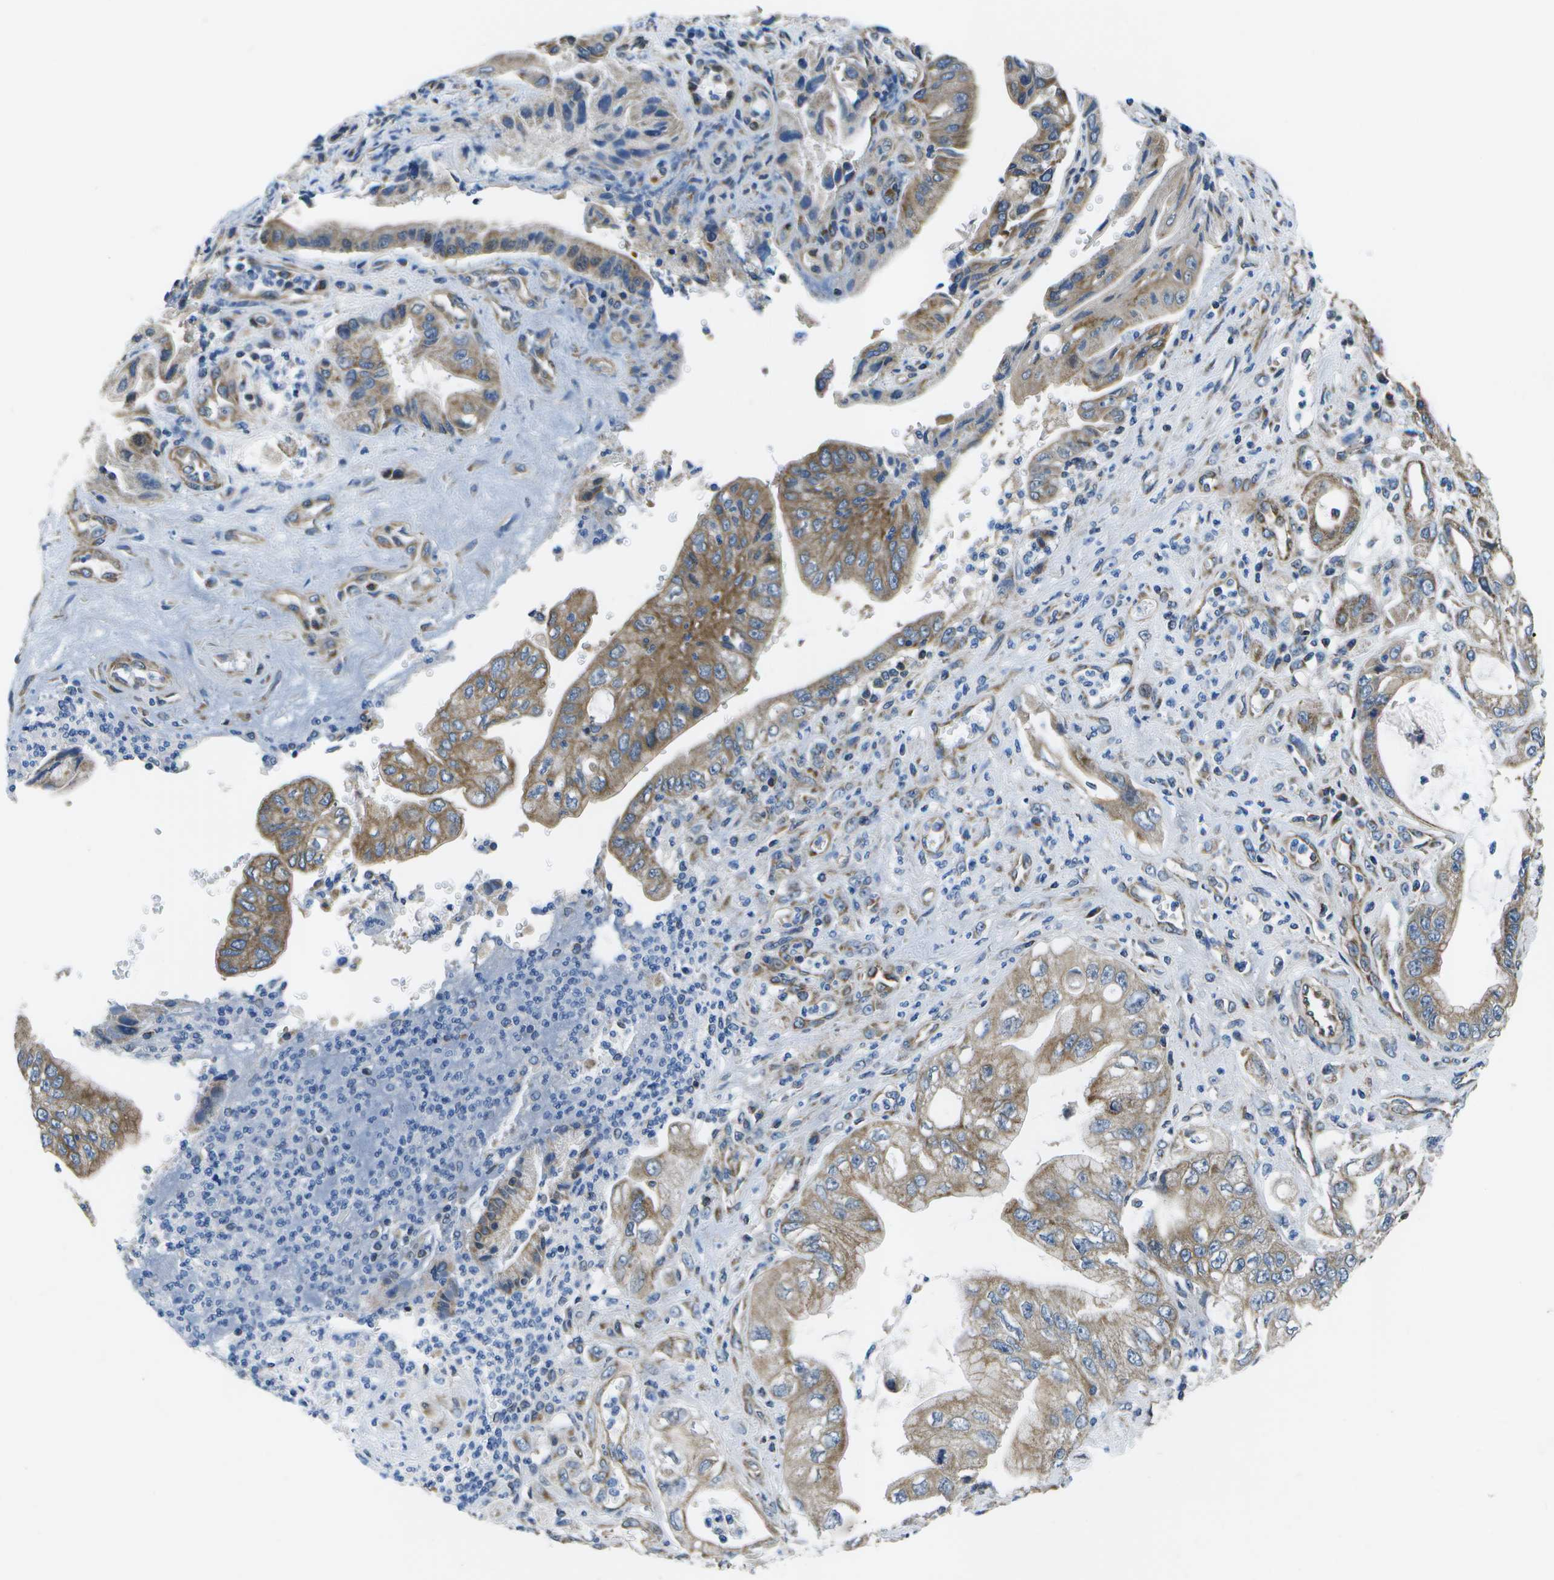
{"staining": {"intensity": "moderate", "quantity": ">75%", "location": "cytoplasmic/membranous"}, "tissue": "pancreatic cancer", "cell_type": "Tumor cells", "image_type": "cancer", "snomed": [{"axis": "morphology", "description": "Adenocarcinoma, NOS"}, {"axis": "topography", "description": "Pancreas"}], "caption": "Adenocarcinoma (pancreatic) was stained to show a protein in brown. There is medium levels of moderate cytoplasmic/membranous positivity in about >75% of tumor cells. The staining was performed using DAB (3,3'-diaminobenzidine), with brown indicating positive protein expression. Nuclei are stained blue with hematoxylin.", "gene": "MVK", "patient": {"sex": "female", "age": 73}}